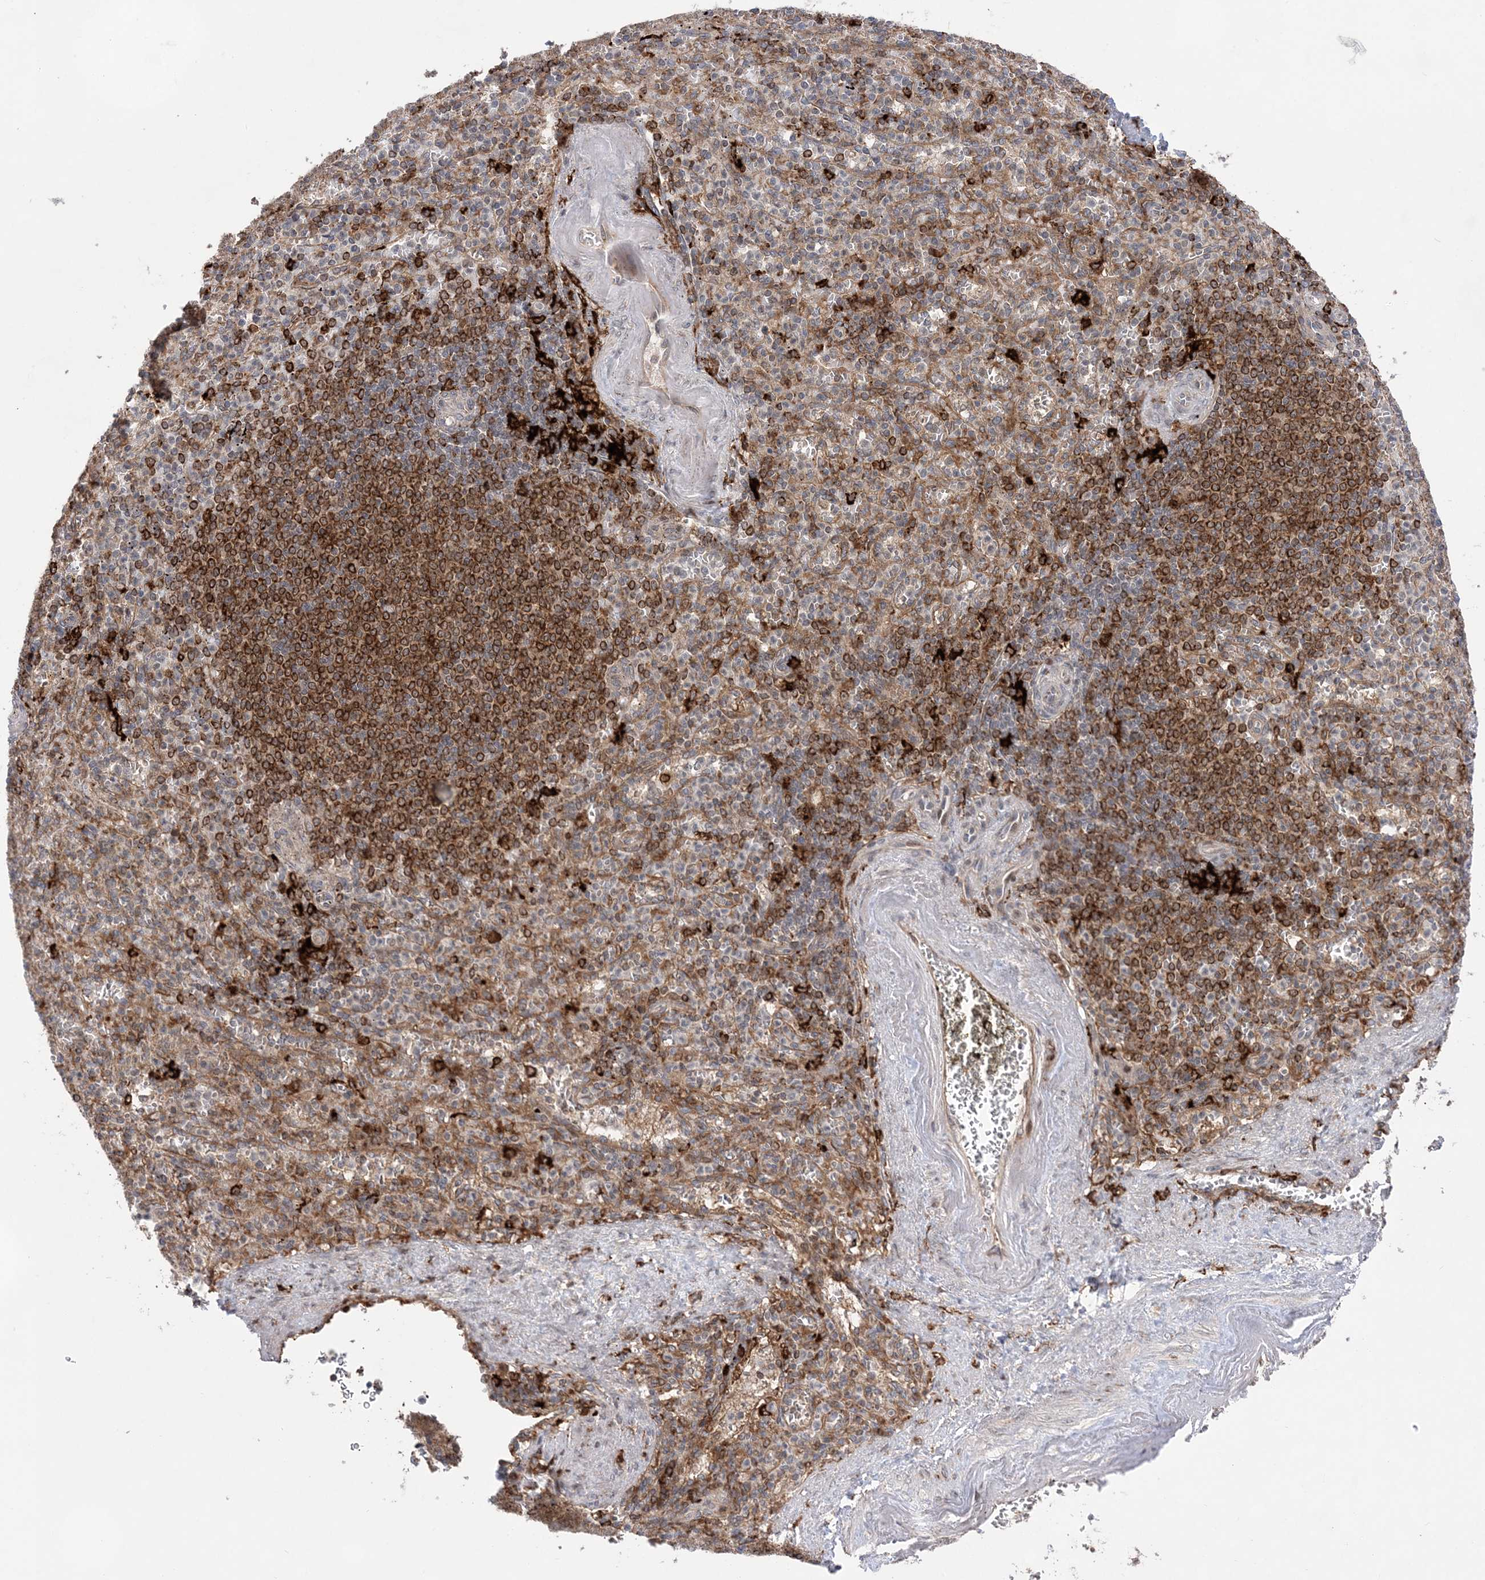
{"staining": {"intensity": "strong", "quantity": "<25%", "location": "cytoplasmic/membranous"}, "tissue": "spleen", "cell_type": "Cells in red pulp", "image_type": "normal", "snomed": [{"axis": "morphology", "description": "Normal tissue, NOS"}, {"axis": "topography", "description": "Spleen"}], "caption": "Immunohistochemical staining of unremarkable human spleen exhibits medium levels of strong cytoplasmic/membranous positivity in about <25% of cells in red pulp. (IHC, brightfield microscopy, high magnification).", "gene": "ANAPC15", "patient": {"sex": "female", "age": 74}}